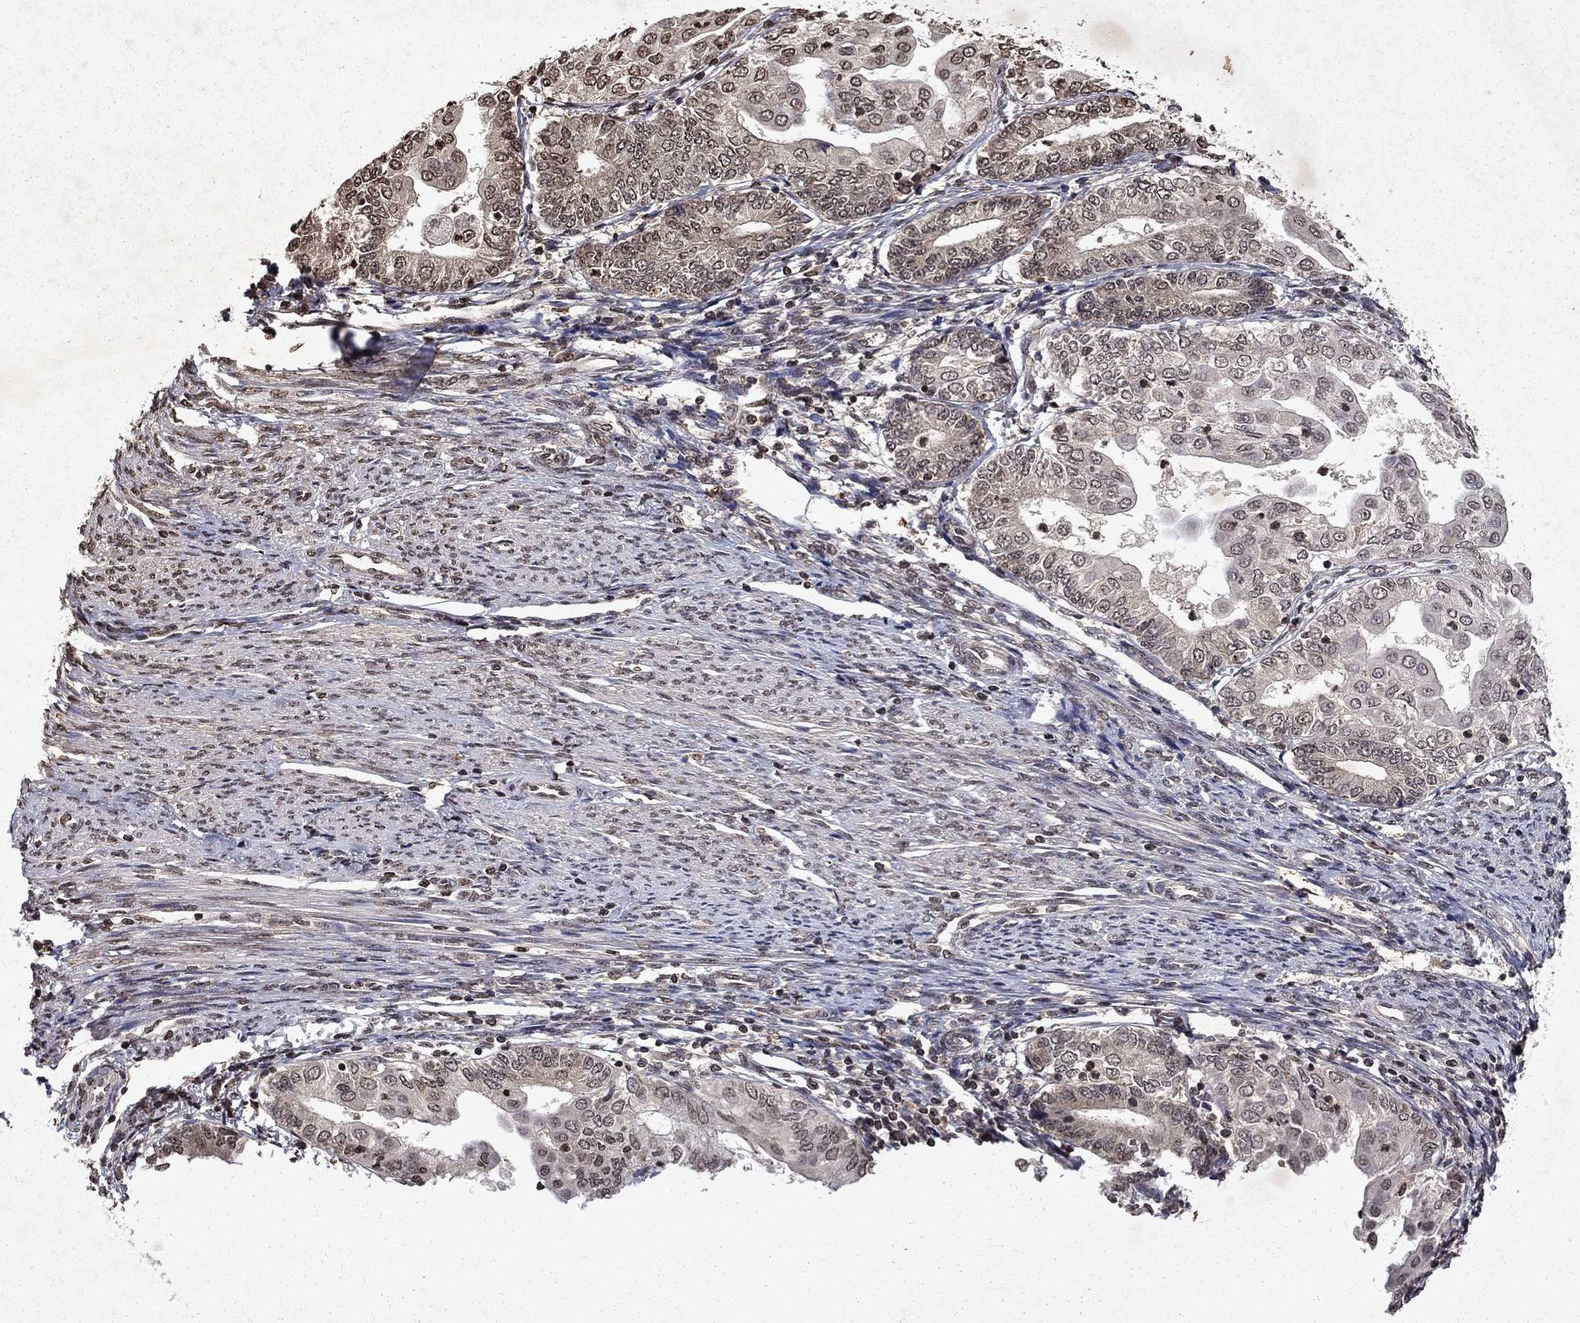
{"staining": {"intensity": "weak", "quantity": "<25%", "location": "cytoplasmic/membranous,nuclear"}, "tissue": "endometrial cancer", "cell_type": "Tumor cells", "image_type": "cancer", "snomed": [{"axis": "morphology", "description": "Adenocarcinoma, NOS"}, {"axis": "topography", "description": "Endometrium"}], "caption": "A photomicrograph of human endometrial cancer is negative for staining in tumor cells. Brightfield microscopy of IHC stained with DAB (3,3'-diaminobenzidine) (brown) and hematoxylin (blue), captured at high magnification.", "gene": "PIN4", "patient": {"sex": "female", "age": 68}}